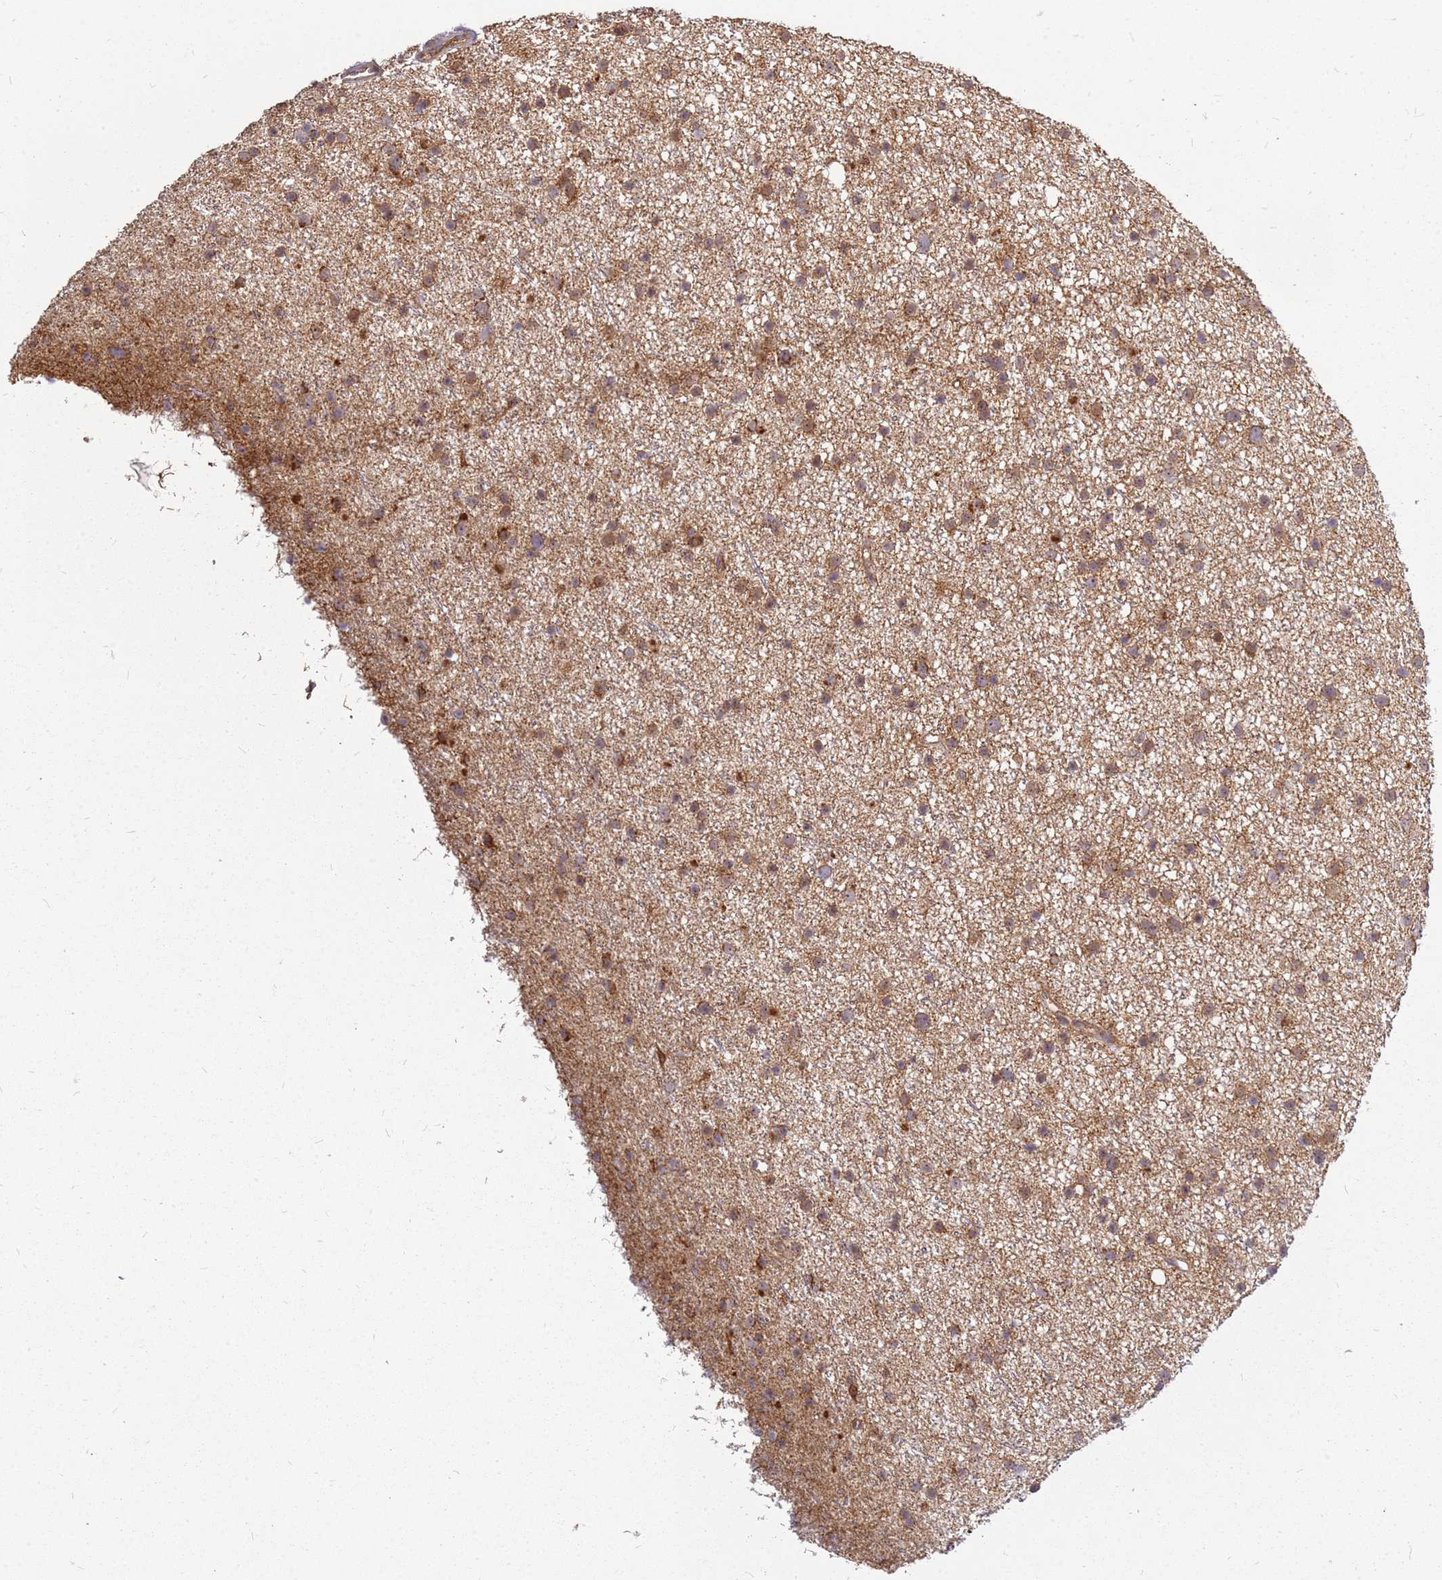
{"staining": {"intensity": "moderate", "quantity": ">75%", "location": "cytoplasmic/membranous"}, "tissue": "glioma", "cell_type": "Tumor cells", "image_type": "cancer", "snomed": [{"axis": "morphology", "description": "Glioma, malignant, Low grade"}, {"axis": "topography", "description": "Cerebral cortex"}], "caption": "High-magnification brightfield microscopy of low-grade glioma (malignant) stained with DAB (3,3'-diaminobenzidine) (brown) and counterstained with hematoxylin (blue). tumor cells exhibit moderate cytoplasmic/membranous expression is present in approximately>75% of cells.", "gene": "CCDC159", "patient": {"sex": "female", "age": 39}}